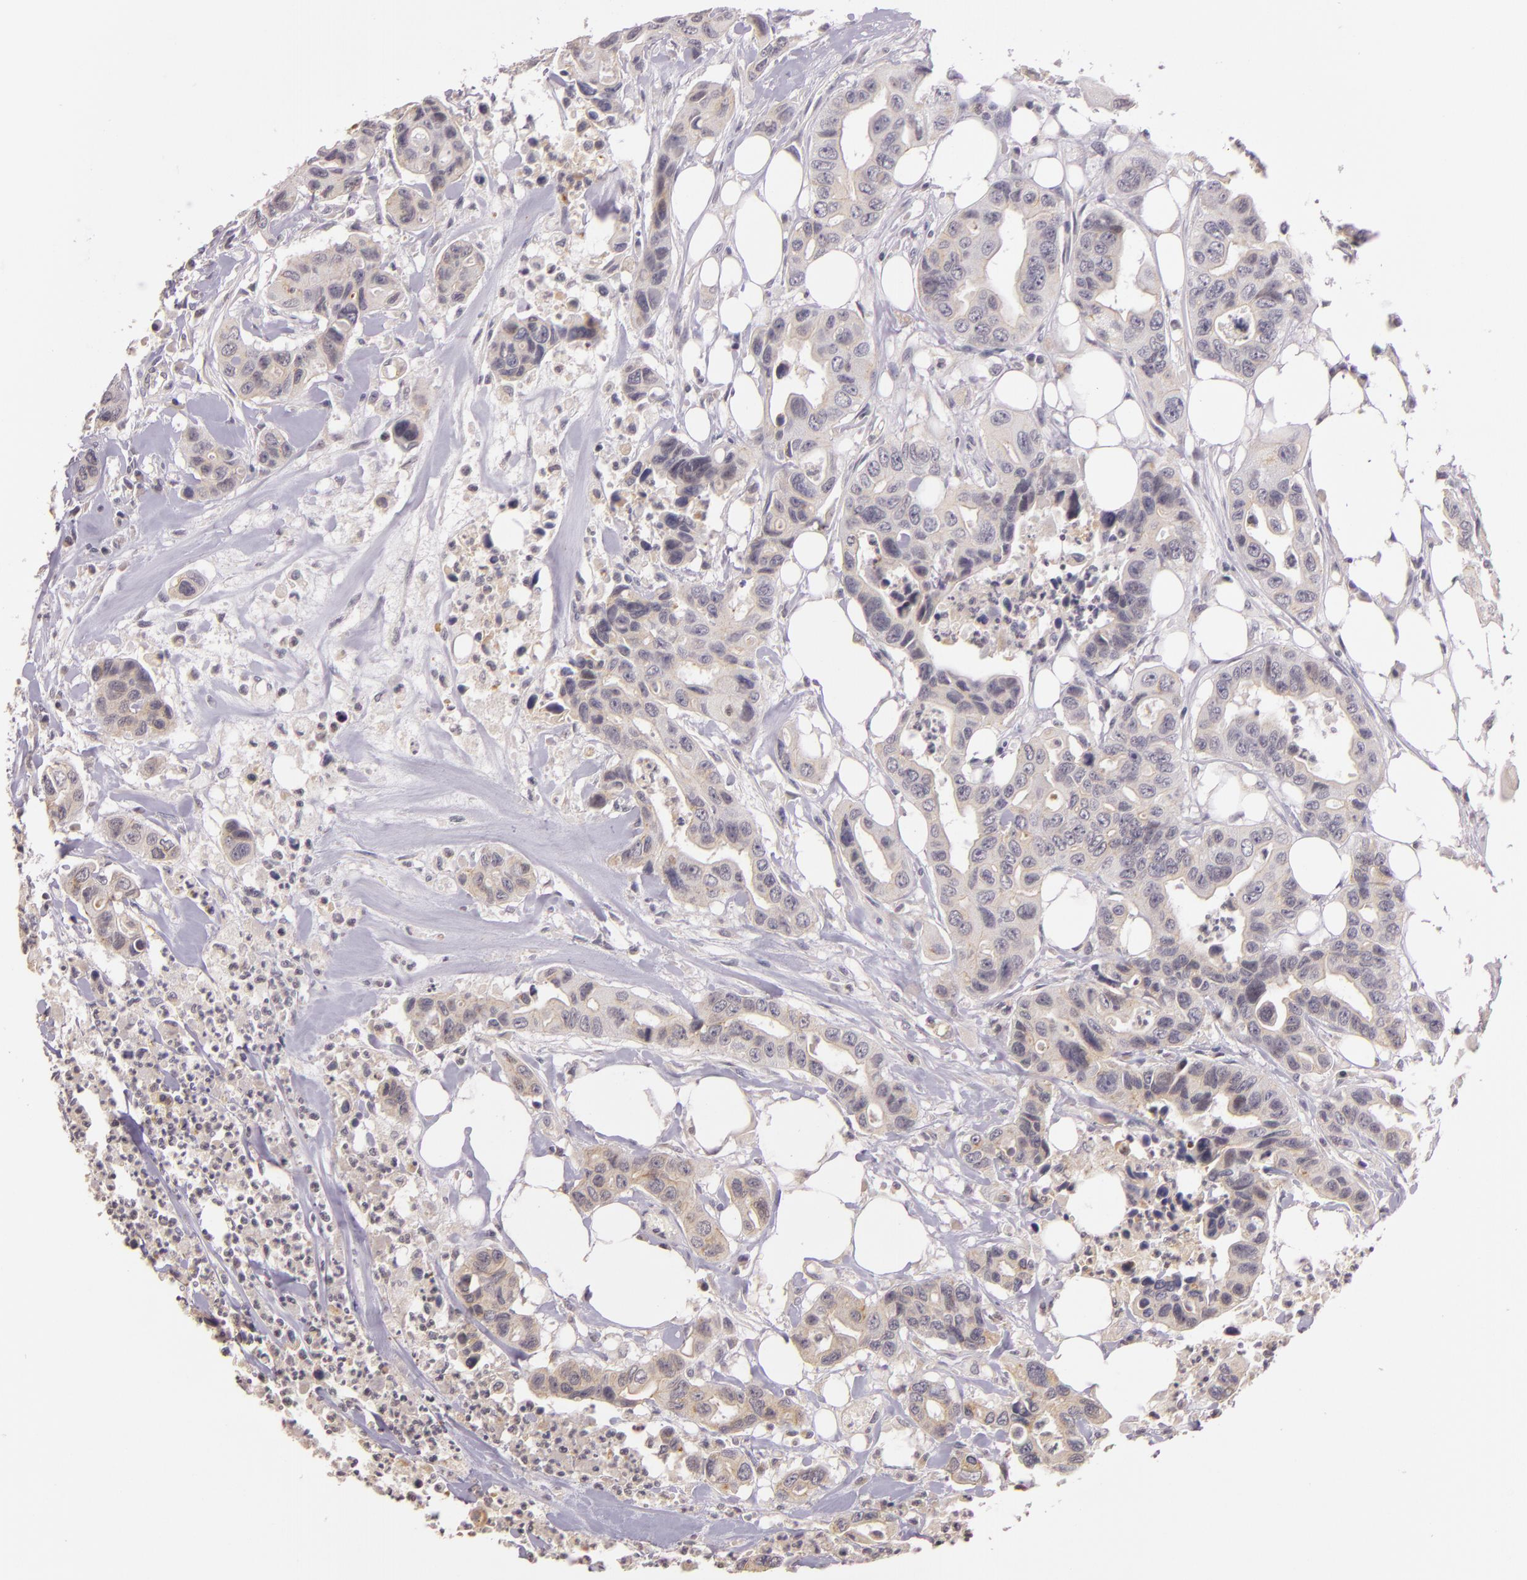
{"staining": {"intensity": "weak", "quantity": ">75%", "location": "cytoplasmic/membranous"}, "tissue": "colorectal cancer", "cell_type": "Tumor cells", "image_type": "cancer", "snomed": [{"axis": "morphology", "description": "Adenocarcinoma, NOS"}, {"axis": "topography", "description": "Colon"}], "caption": "Colorectal cancer stained with DAB (3,3'-diaminobenzidine) immunohistochemistry reveals low levels of weak cytoplasmic/membranous expression in approximately >75% of tumor cells. The staining was performed using DAB (3,3'-diaminobenzidine), with brown indicating positive protein expression. Nuclei are stained blue with hematoxylin.", "gene": "ARMH4", "patient": {"sex": "female", "age": 70}}